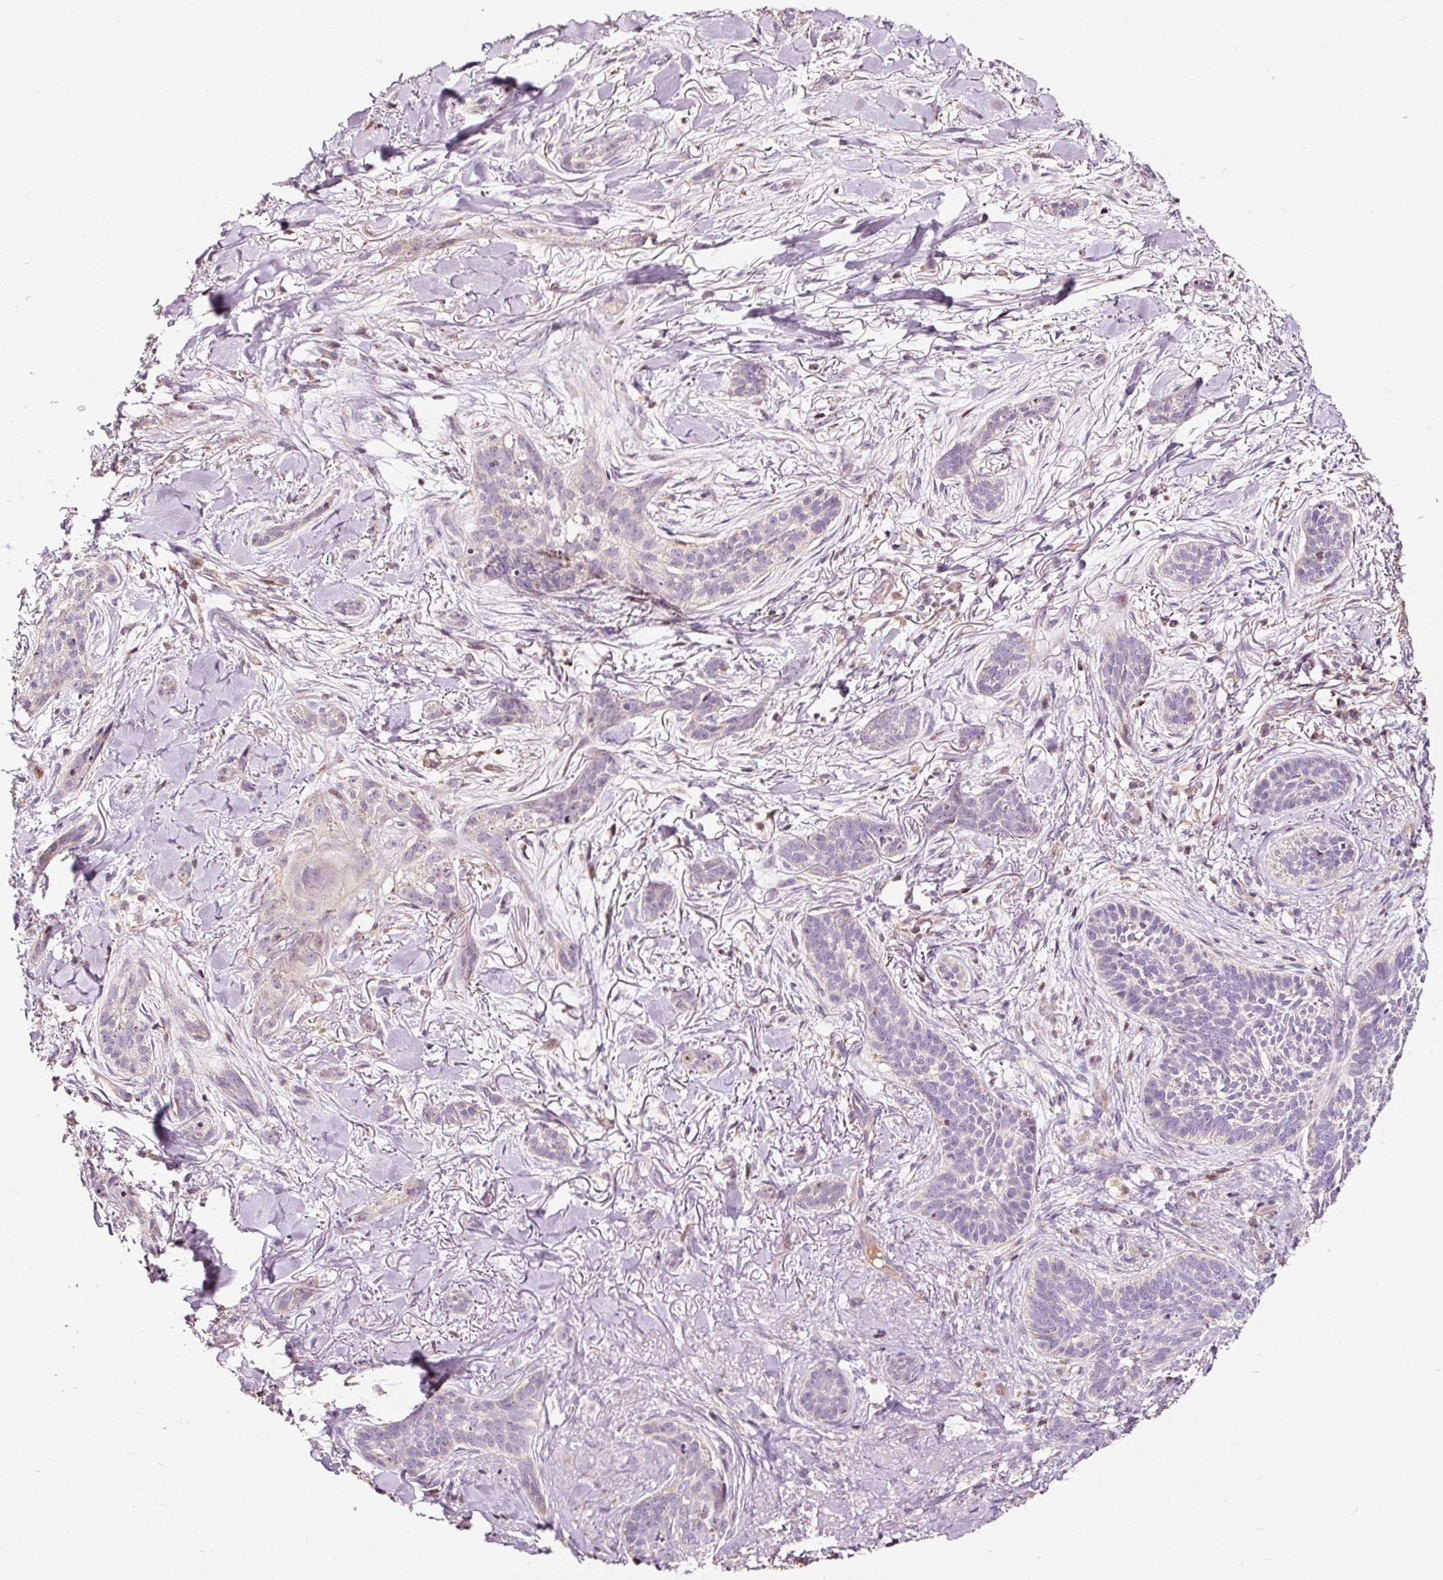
{"staining": {"intensity": "negative", "quantity": "none", "location": "none"}, "tissue": "skin cancer", "cell_type": "Tumor cells", "image_type": "cancer", "snomed": [{"axis": "morphology", "description": "Basal cell carcinoma"}, {"axis": "topography", "description": "Skin"}], "caption": "This is an immunohistochemistry (IHC) photomicrograph of human skin cancer. There is no expression in tumor cells.", "gene": "BOLA3", "patient": {"sex": "male", "age": 52}}